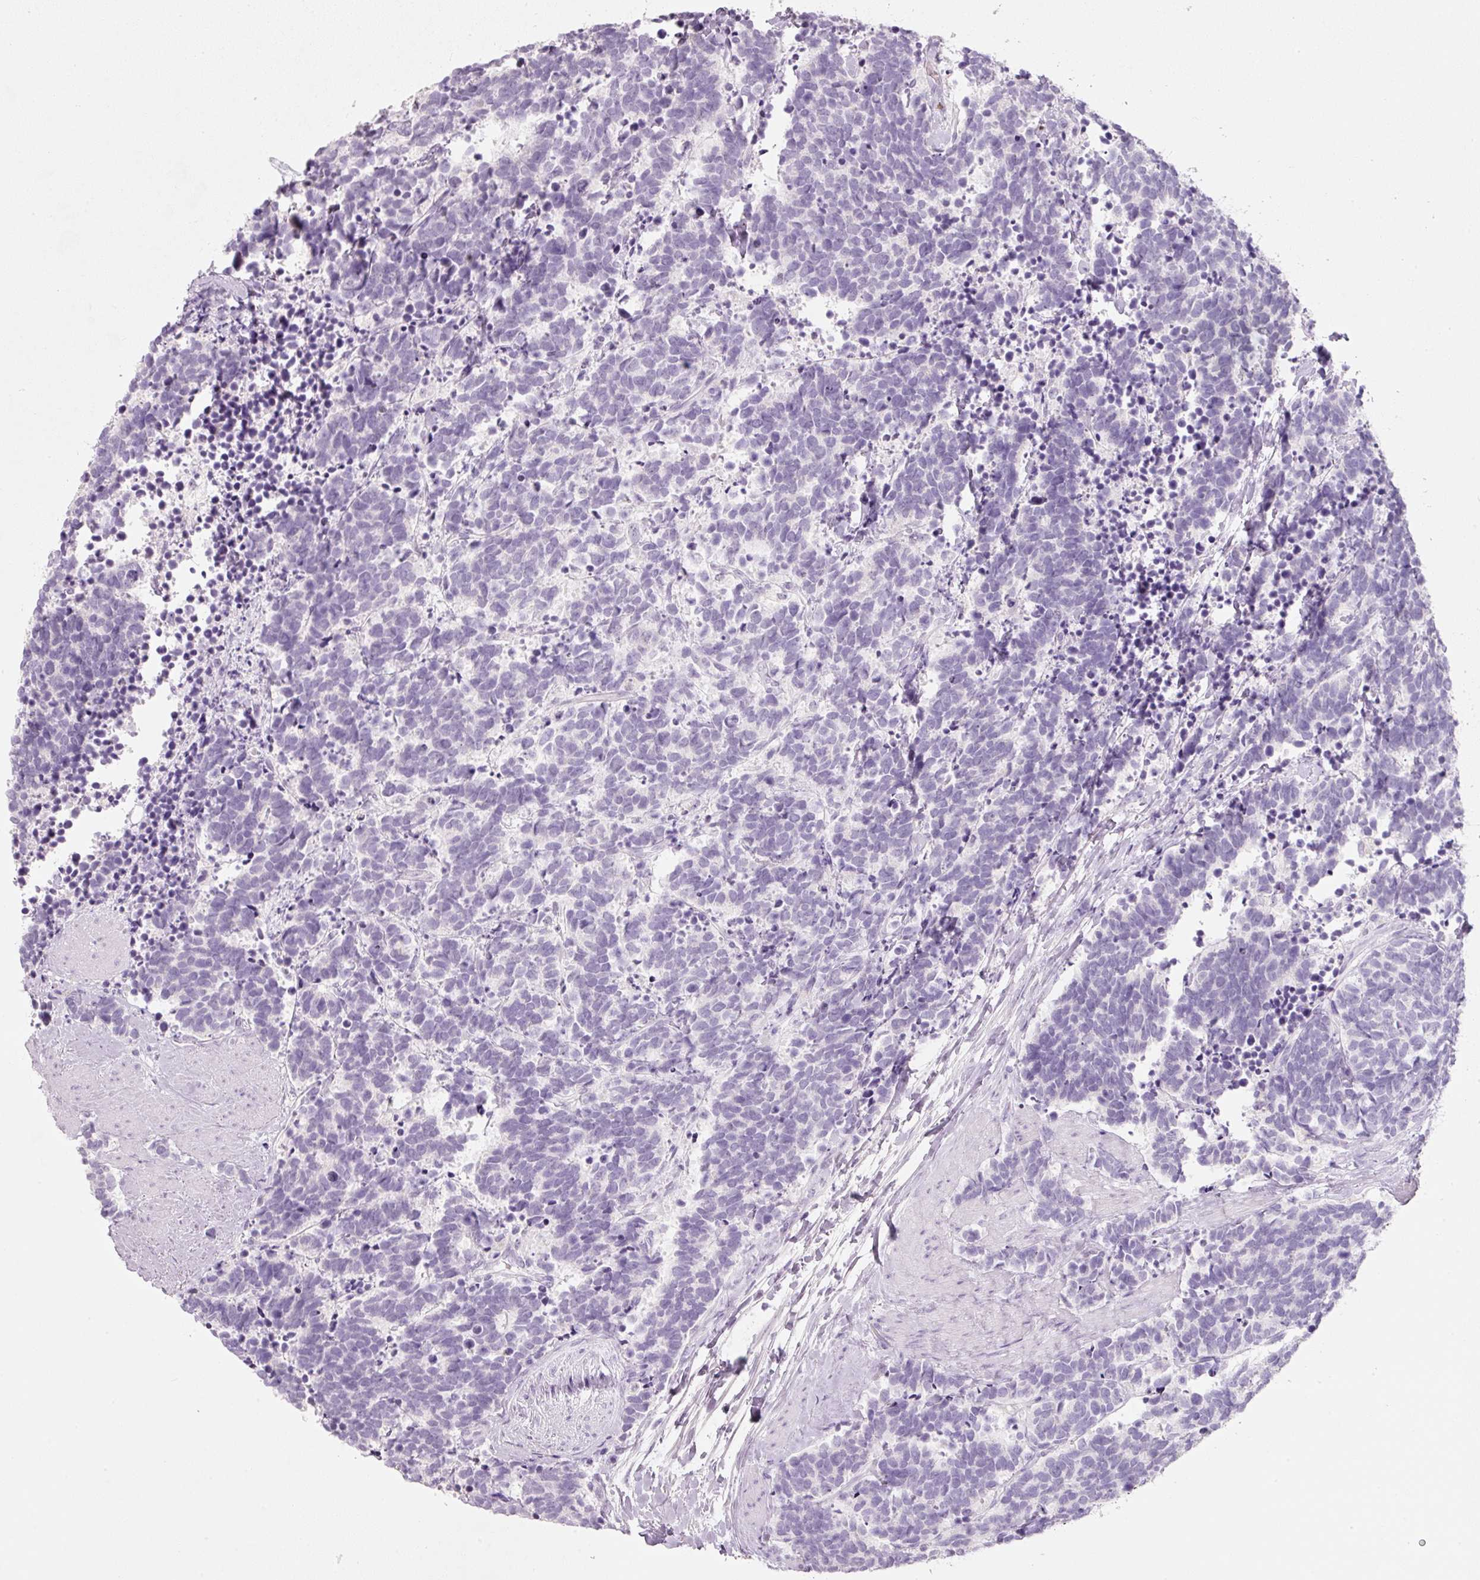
{"staining": {"intensity": "negative", "quantity": "none", "location": "none"}, "tissue": "carcinoid", "cell_type": "Tumor cells", "image_type": "cancer", "snomed": [{"axis": "morphology", "description": "Carcinoma, NOS"}, {"axis": "morphology", "description": "Carcinoid, malignant, NOS"}, {"axis": "topography", "description": "Prostate"}], "caption": "DAB immunohistochemical staining of carcinoma demonstrates no significant positivity in tumor cells.", "gene": "ENSG00000206549", "patient": {"sex": "male", "age": 57}}